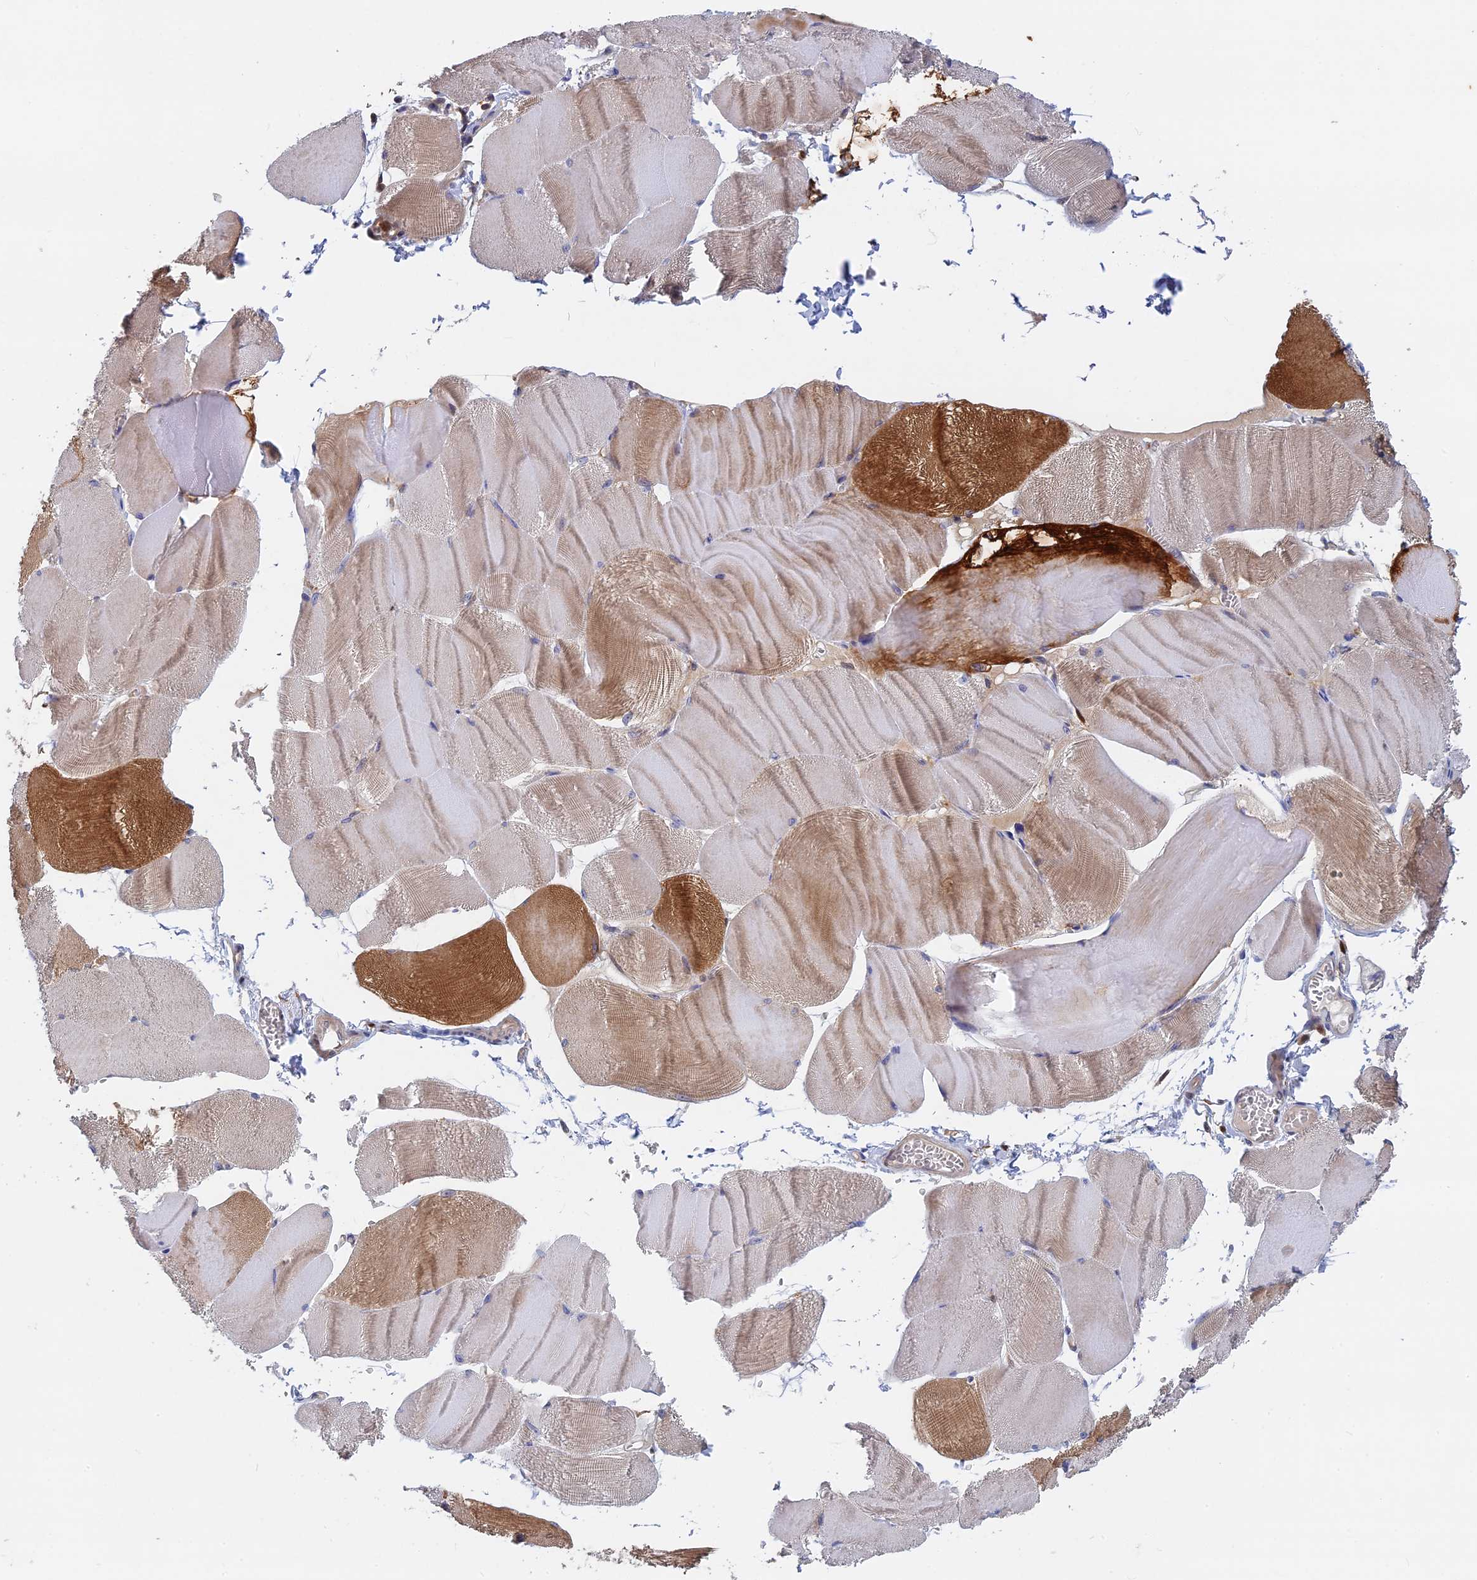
{"staining": {"intensity": "moderate", "quantity": "<25%", "location": "cytoplasmic/membranous"}, "tissue": "skeletal muscle", "cell_type": "Myocytes", "image_type": "normal", "snomed": [{"axis": "morphology", "description": "Normal tissue, NOS"}, {"axis": "morphology", "description": "Basal cell carcinoma"}, {"axis": "topography", "description": "Skeletal muscle"}], "caption": "Myocytes reveal low levels of moderate cytoplasmic/membranous positivity in approximately <25% of cells in unremarkable skeletal muscle.", "gene": "BLVRA", "patient": {"sex": "female", "age": 64}}